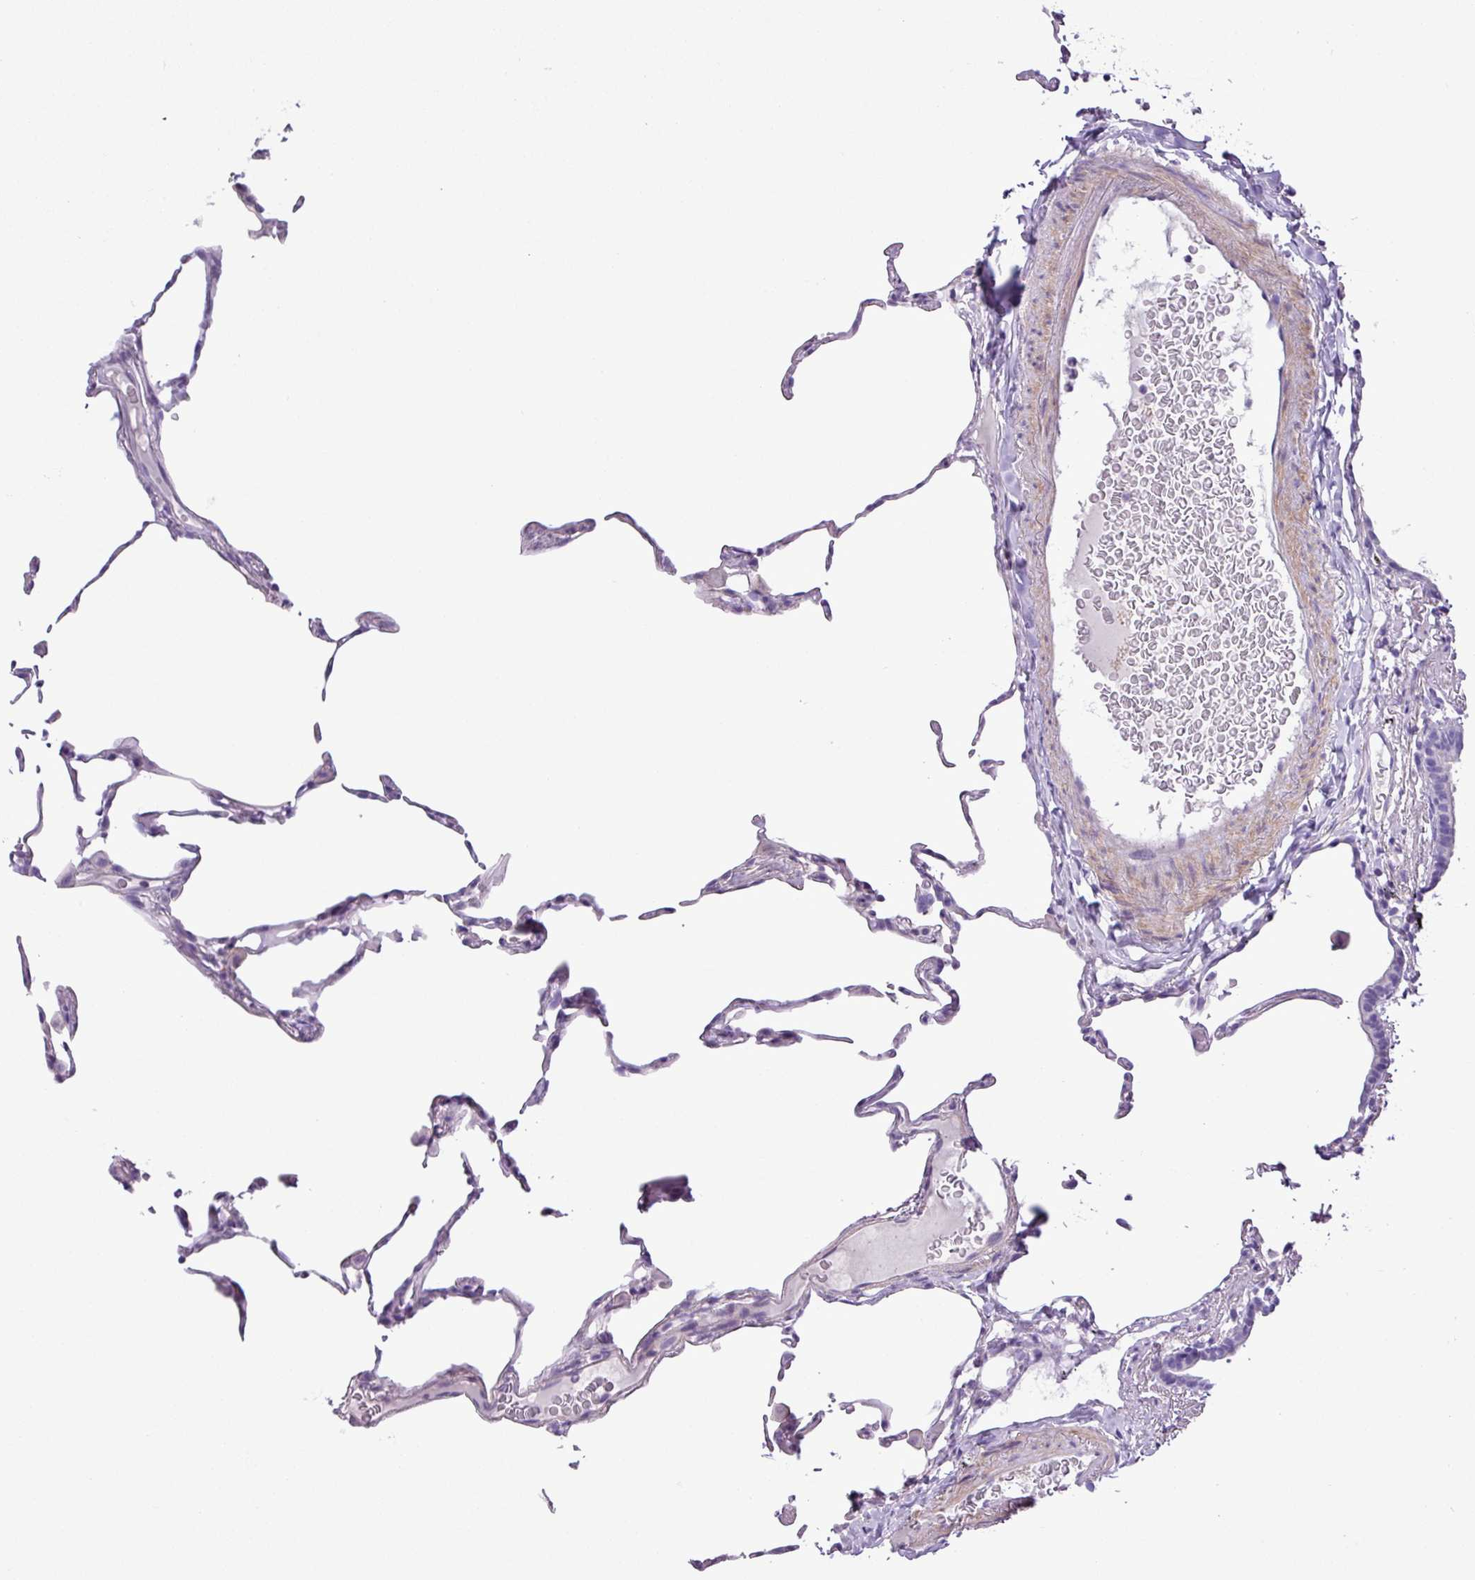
{"staining": {"intensity": "negative", "quantity": "none", "location": "none"}, "tissue": "lung", "cell_type": "Alveolar cells", "image_type": "normal", "snomed": [{"axis": "morphology", "description": "Normal tissue, NOS"}, {"axis": "topography", "description": "Lung"}], "caption": "This is an immunohistochemistry image of benign human lung. There is no positivity in alveolar cells.", "gene": "ZNF334", "patient": {"sex": "female", "age": 57}}